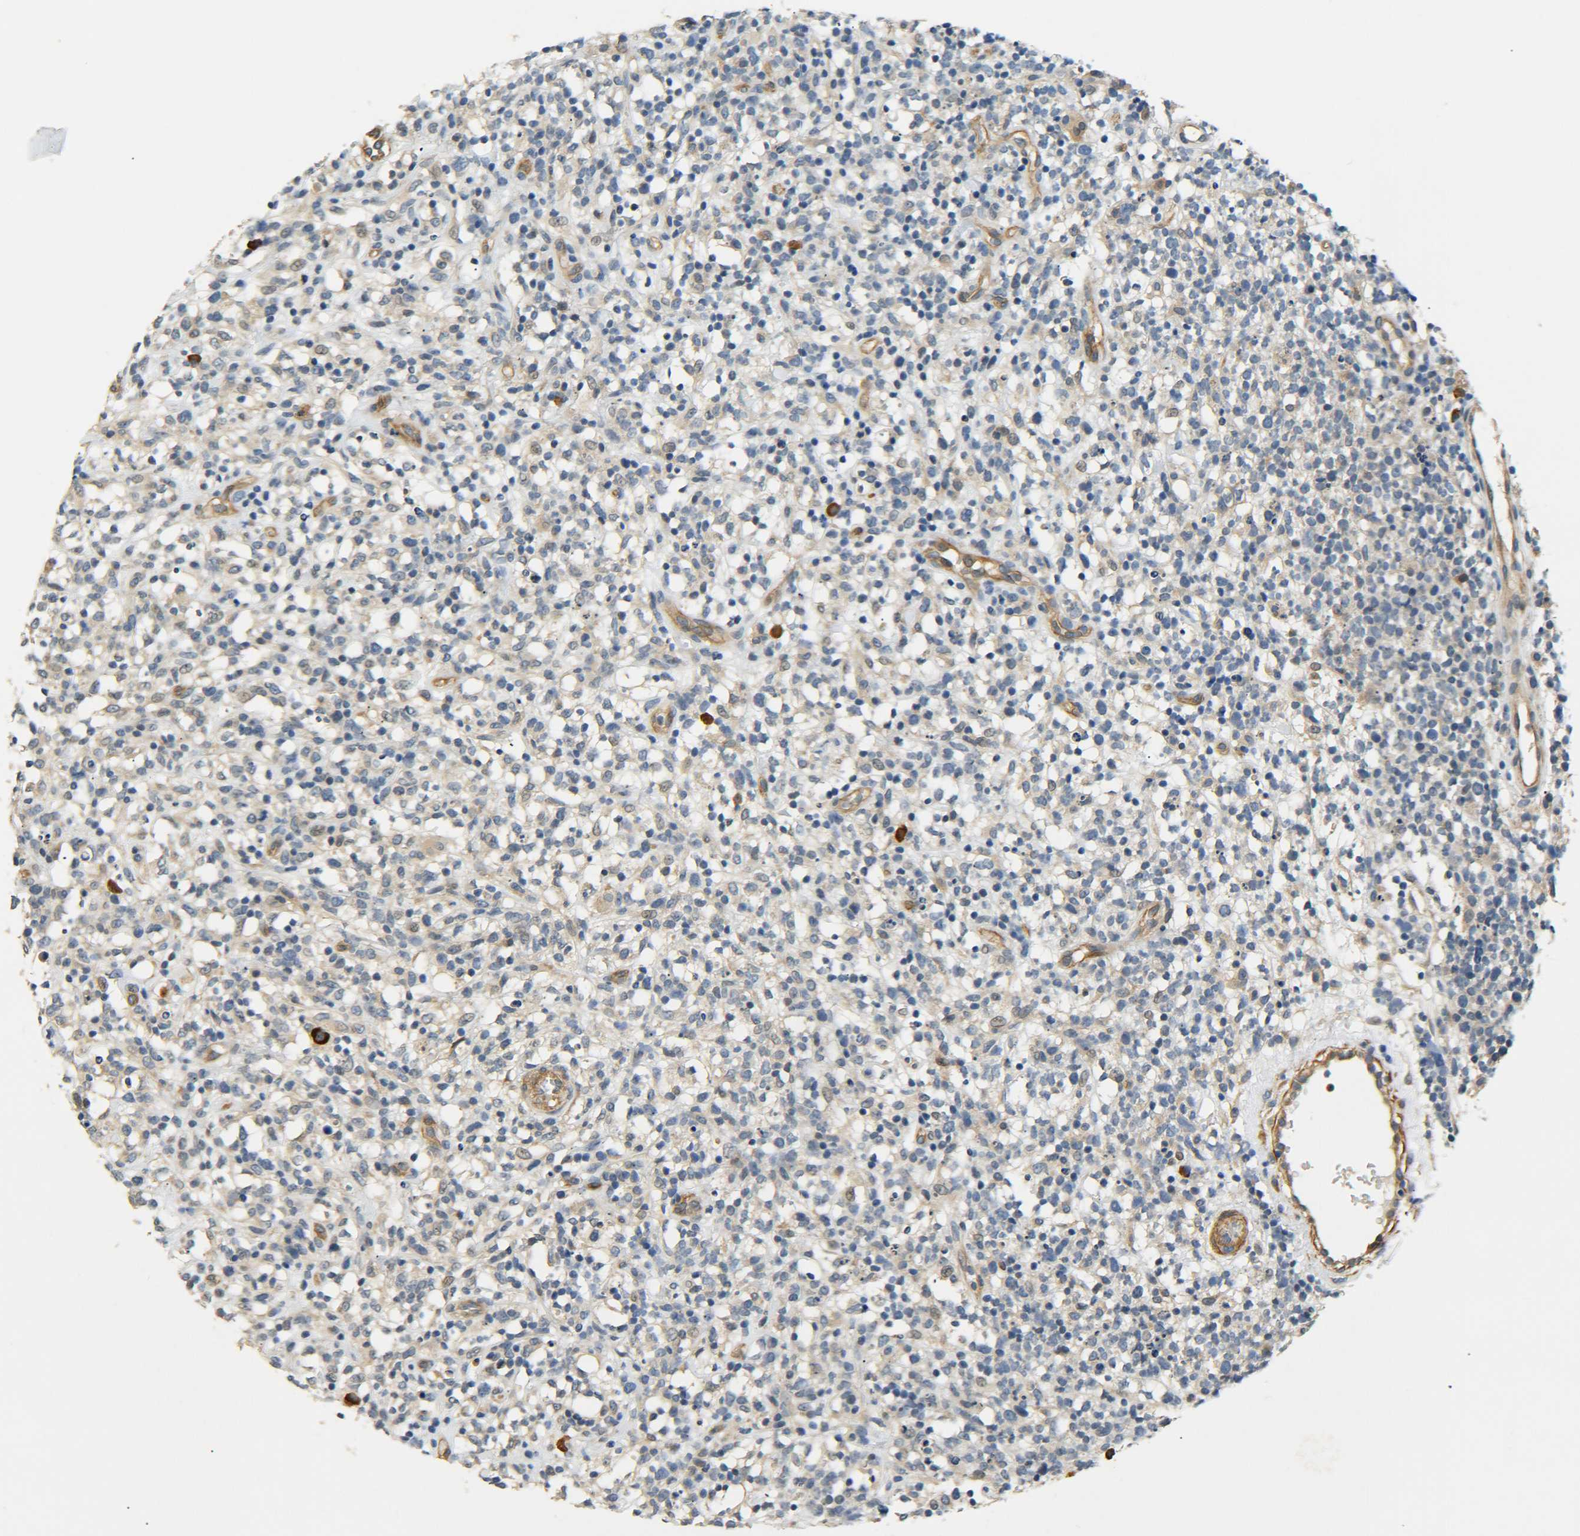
{"staining": {"intensity": "weak", "quantity": "<25%", "location": "nuclear"}, "tissue": "lymphoma", "cell_type": "Tumor cells", "image_type": "cancer", "snomed": [{"axis": "morphology", "description": "Malignant lymphoma, non-Hodgkin's type, High grade"}, {"axis": "topography", "description": "Lymph node"}], "caption": "Immunohistochemical staining of malignant lymphoma, non-Hodgkin's type (high-grade) reveals no significant expression in tumor cells.", "gene": "MEIS1", "patient": {"sex": "female", "age": 73}}